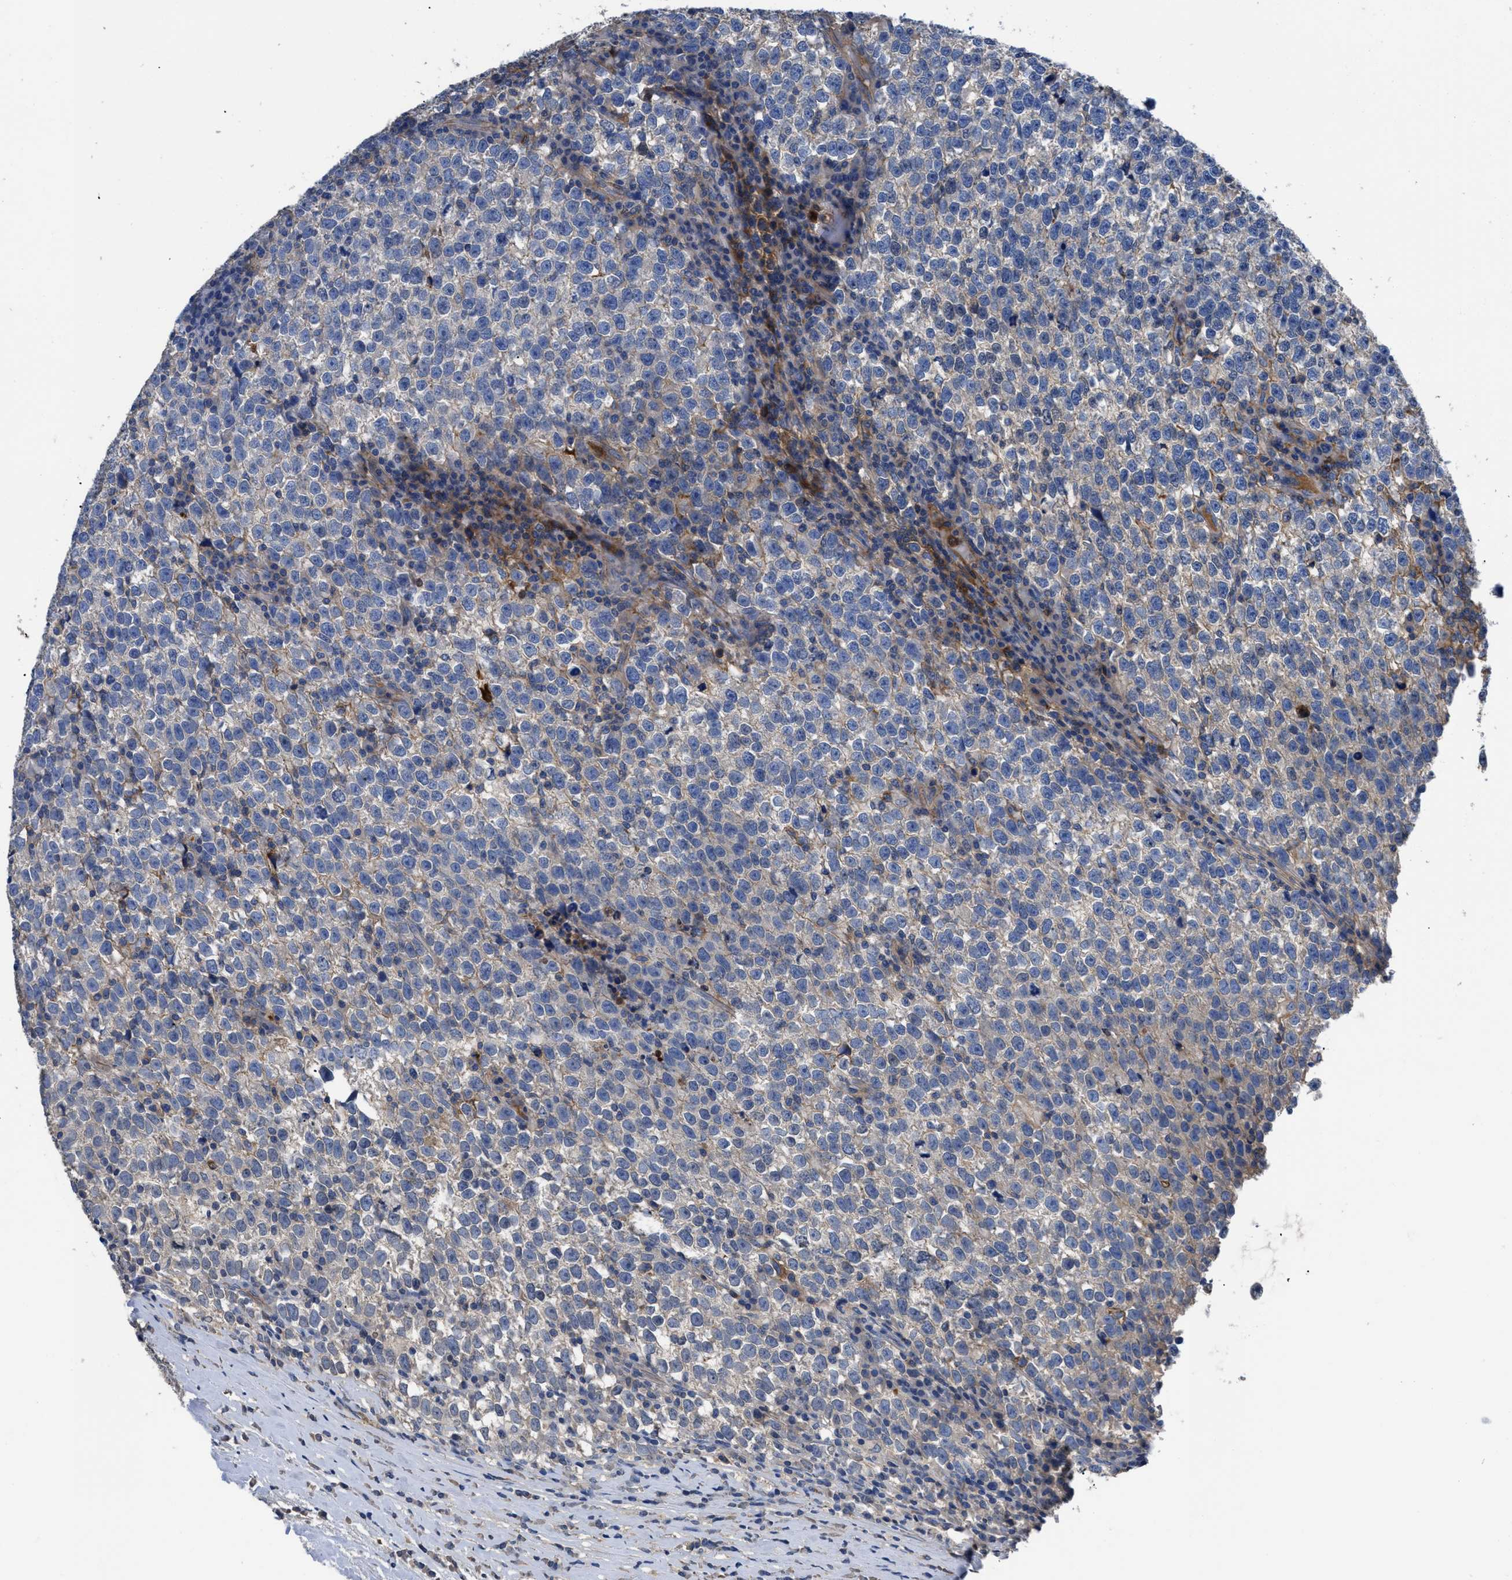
{"staining": {"intensity": "weak", "quantity": "25%-75%", "location": "cytoplasmic/membranous"}, "tissue": "testis cancer", "cell_type": "Tumor cells", "image_type": "cancer", "snomed": [{"axis": "morphology", "description": "Normal tissue, NOS"}, {"axis": "morphology", "description": "Seminoma, NOS"}, {"axis": "topography", "description": "Testis"}], "caption": "Immunohistochemistry (IHC) micrograph of neoplastic tissue: seminoma (testis) stained using immunohistochemistry exhibits low levels of weak protein expression localized specifically in the cytoplasmic/membranous of tumor cells, appearing as a cytoplasmic/membranous brown color.", "gene": "SERPINA6", "patient": {"sex": "male", "age": 43}}